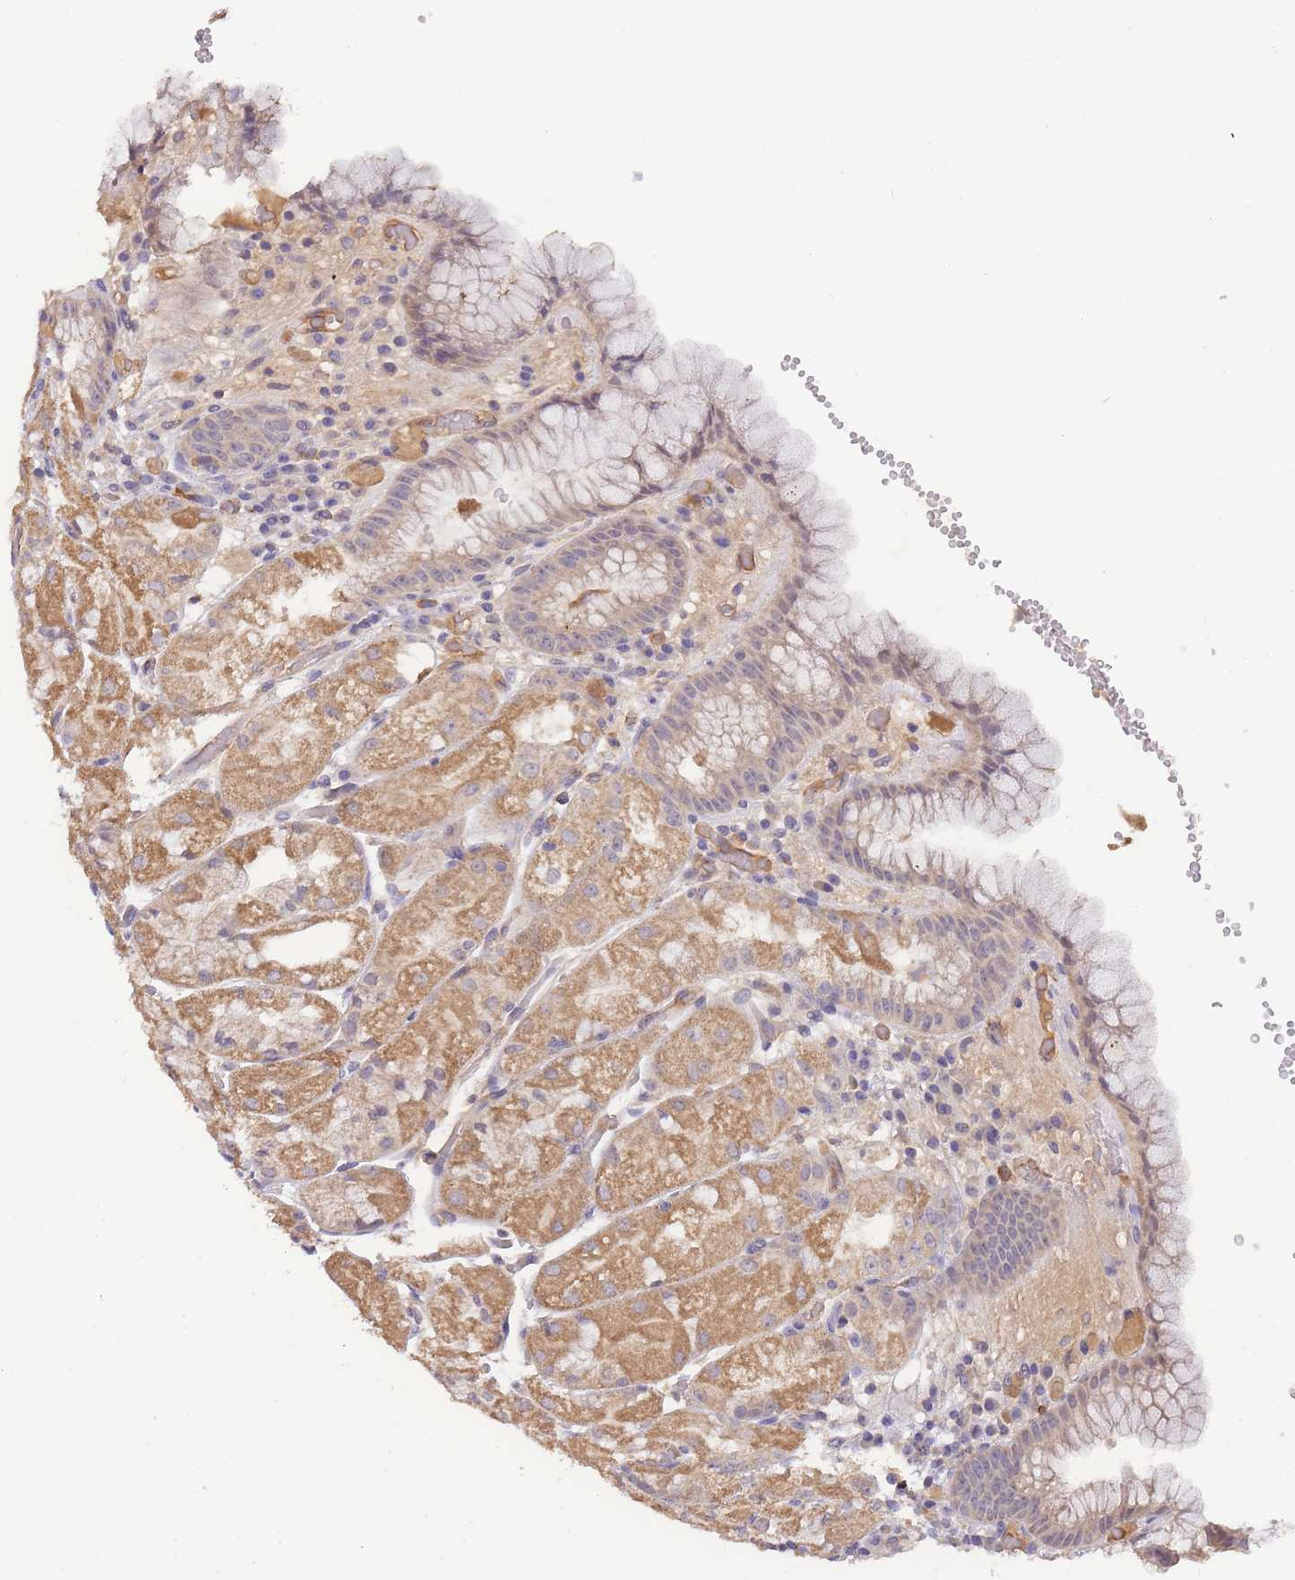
{"staining": {"intensity": "moderate", "quantity": "25%-75%", "location": "cytoplasmic/membranous"}, "tissue": "stomach", "cell_type": "Glandular cells", "image_type": "normal", "snomed": [{"axis": "morphology", "description": "Normal tissue, NOS"}, {"axis": "topography", "description": "Stomach, upper"}], "caption": "Stomach stained with a brown dye exhibits moderate cytoplasmic/membranous positive positivity in approximately 25%-75% of glandular cells.", "gene": "NDUFAF5", "patient": {"sex": "male", "age": 52}}